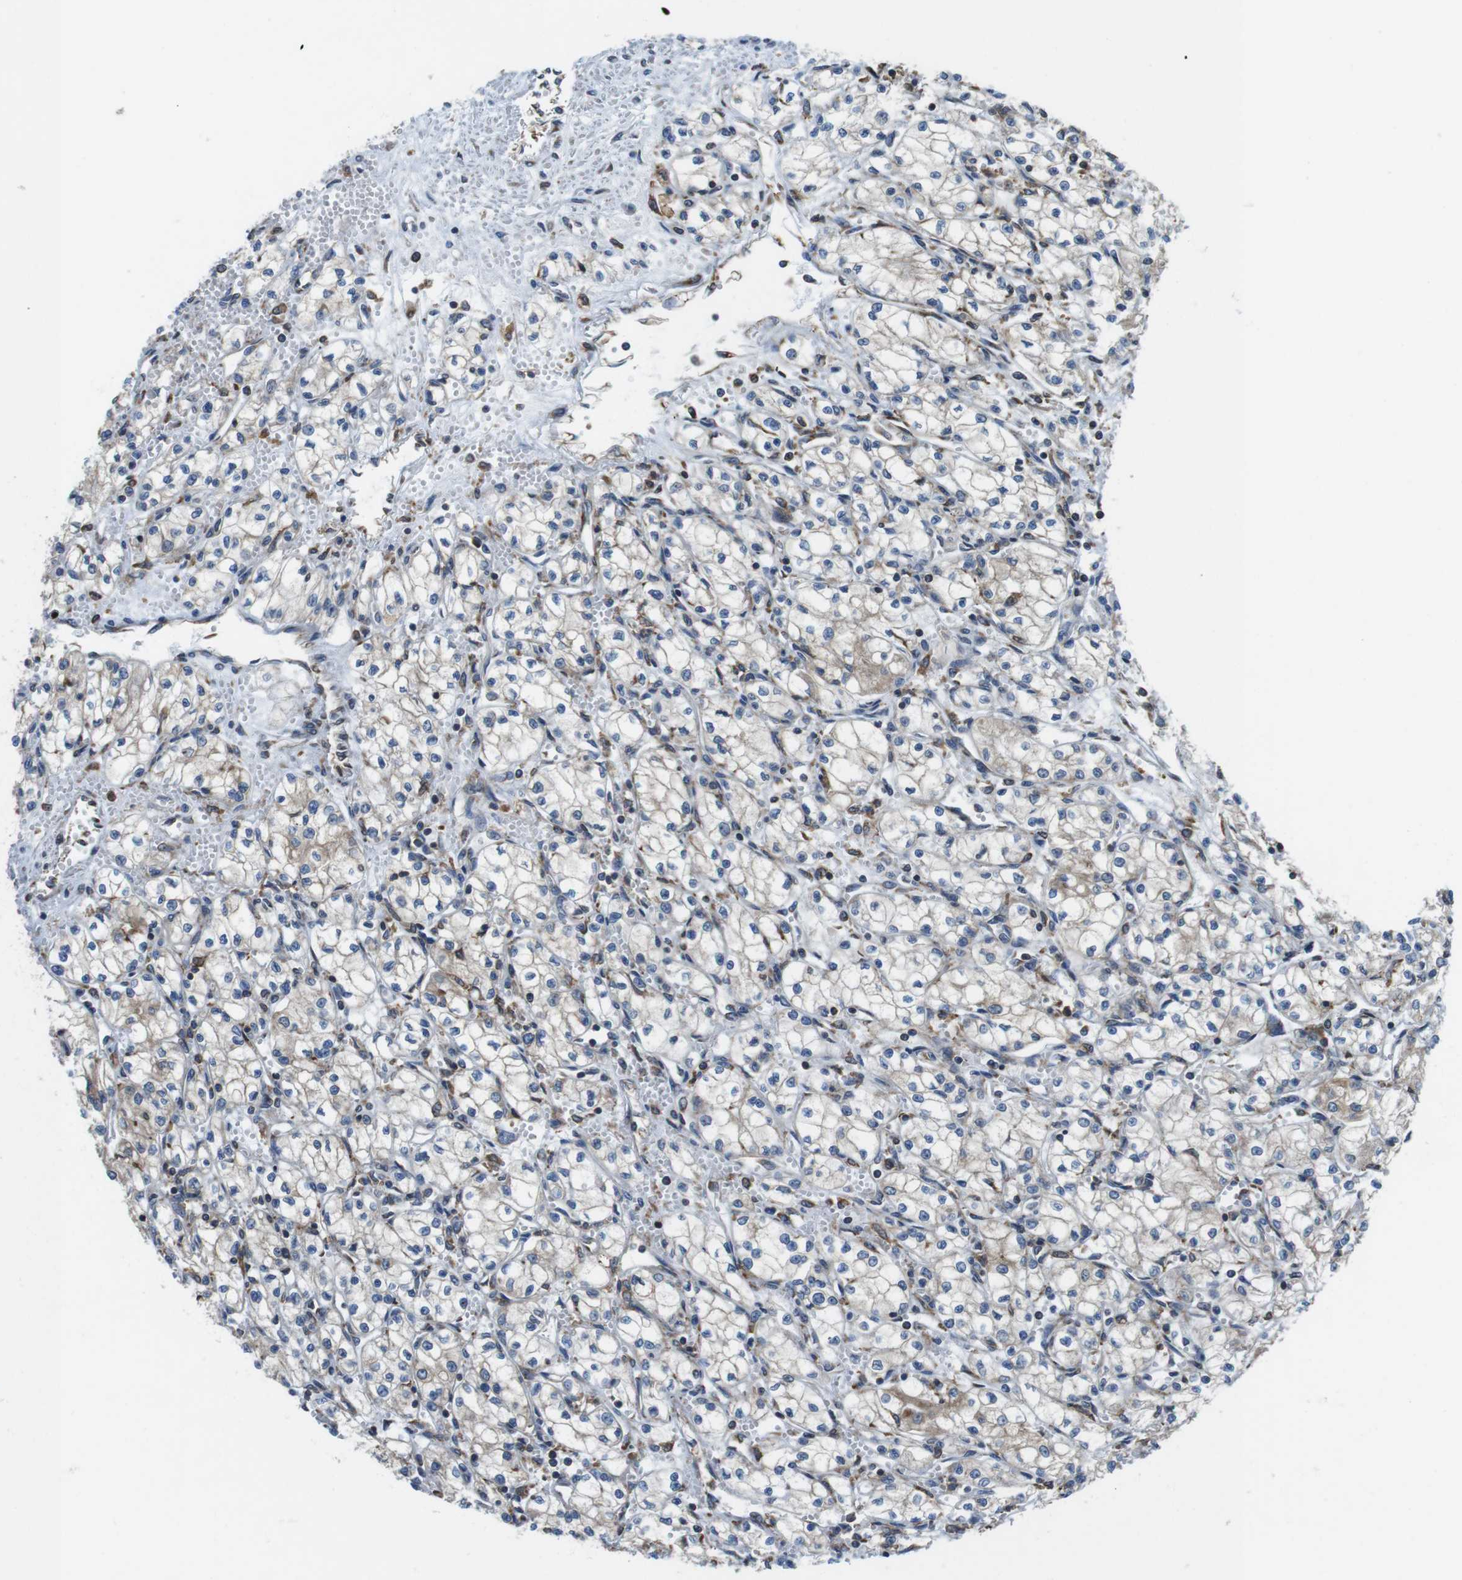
{"staining": {"intensity": "weak", "quantity": "25%-75%", "location": "cytoplasmic/membranous"}, "tissue": "renal cancer", "cell_type": "Tumor cells", "image_type": "cancer", "snomed": [{"axis": "morphology", "description": "Normal tissue, NOS"}, {"axis": "morphology", "description": "Adenocarcinoma, NOS"}, {"axis": "topography", "description": "Kidney"}], "caption": "Weak cytoplasmic/membranous staining for a protein is identified in about 25%-75% of tumor cells of renal cancer (adenocarcinoma) using immunohistochemistry.", "gene": "UGGT1", "patient": {"sex": "male", "age": 59}}